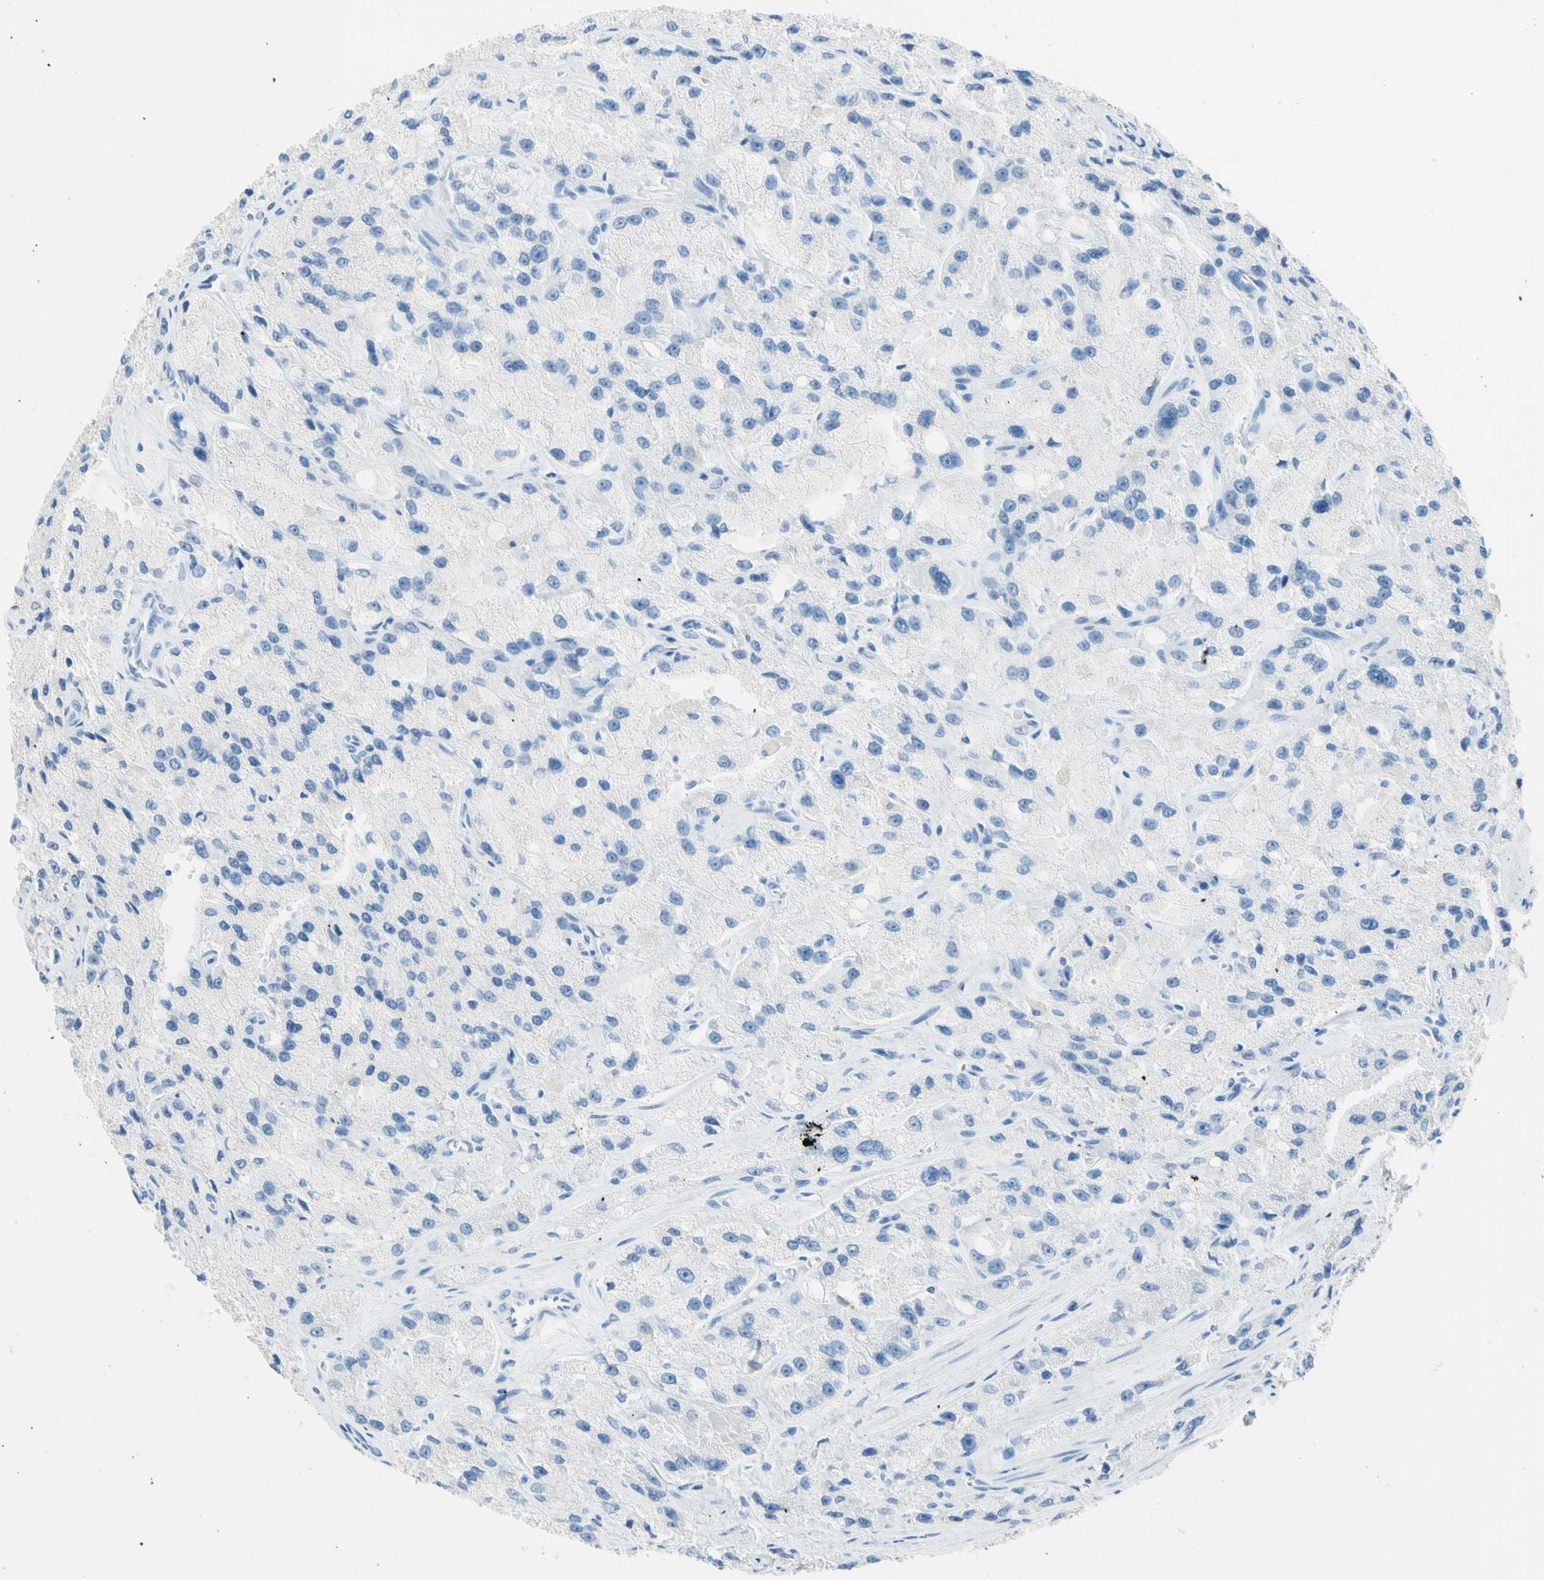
{"staining": {"intensity": "negative", "quantity": "none", "location": "none"}, "tissue": "prostate cancer", "cell_type": "Tumor cells", "image_type": "cancer", "snomed": [{"axis": "morphology", "description": "Adenocarcinoma, High grade"}, {"axis": "topography", "description": "Prostate"}], "caption": "Micrograph shows no significant protein positivity in tumor cells of high-grade adenocarcinoma (prostate).", "gene": "IL6ST", "patient": {"sex": "male", "age": 58}}